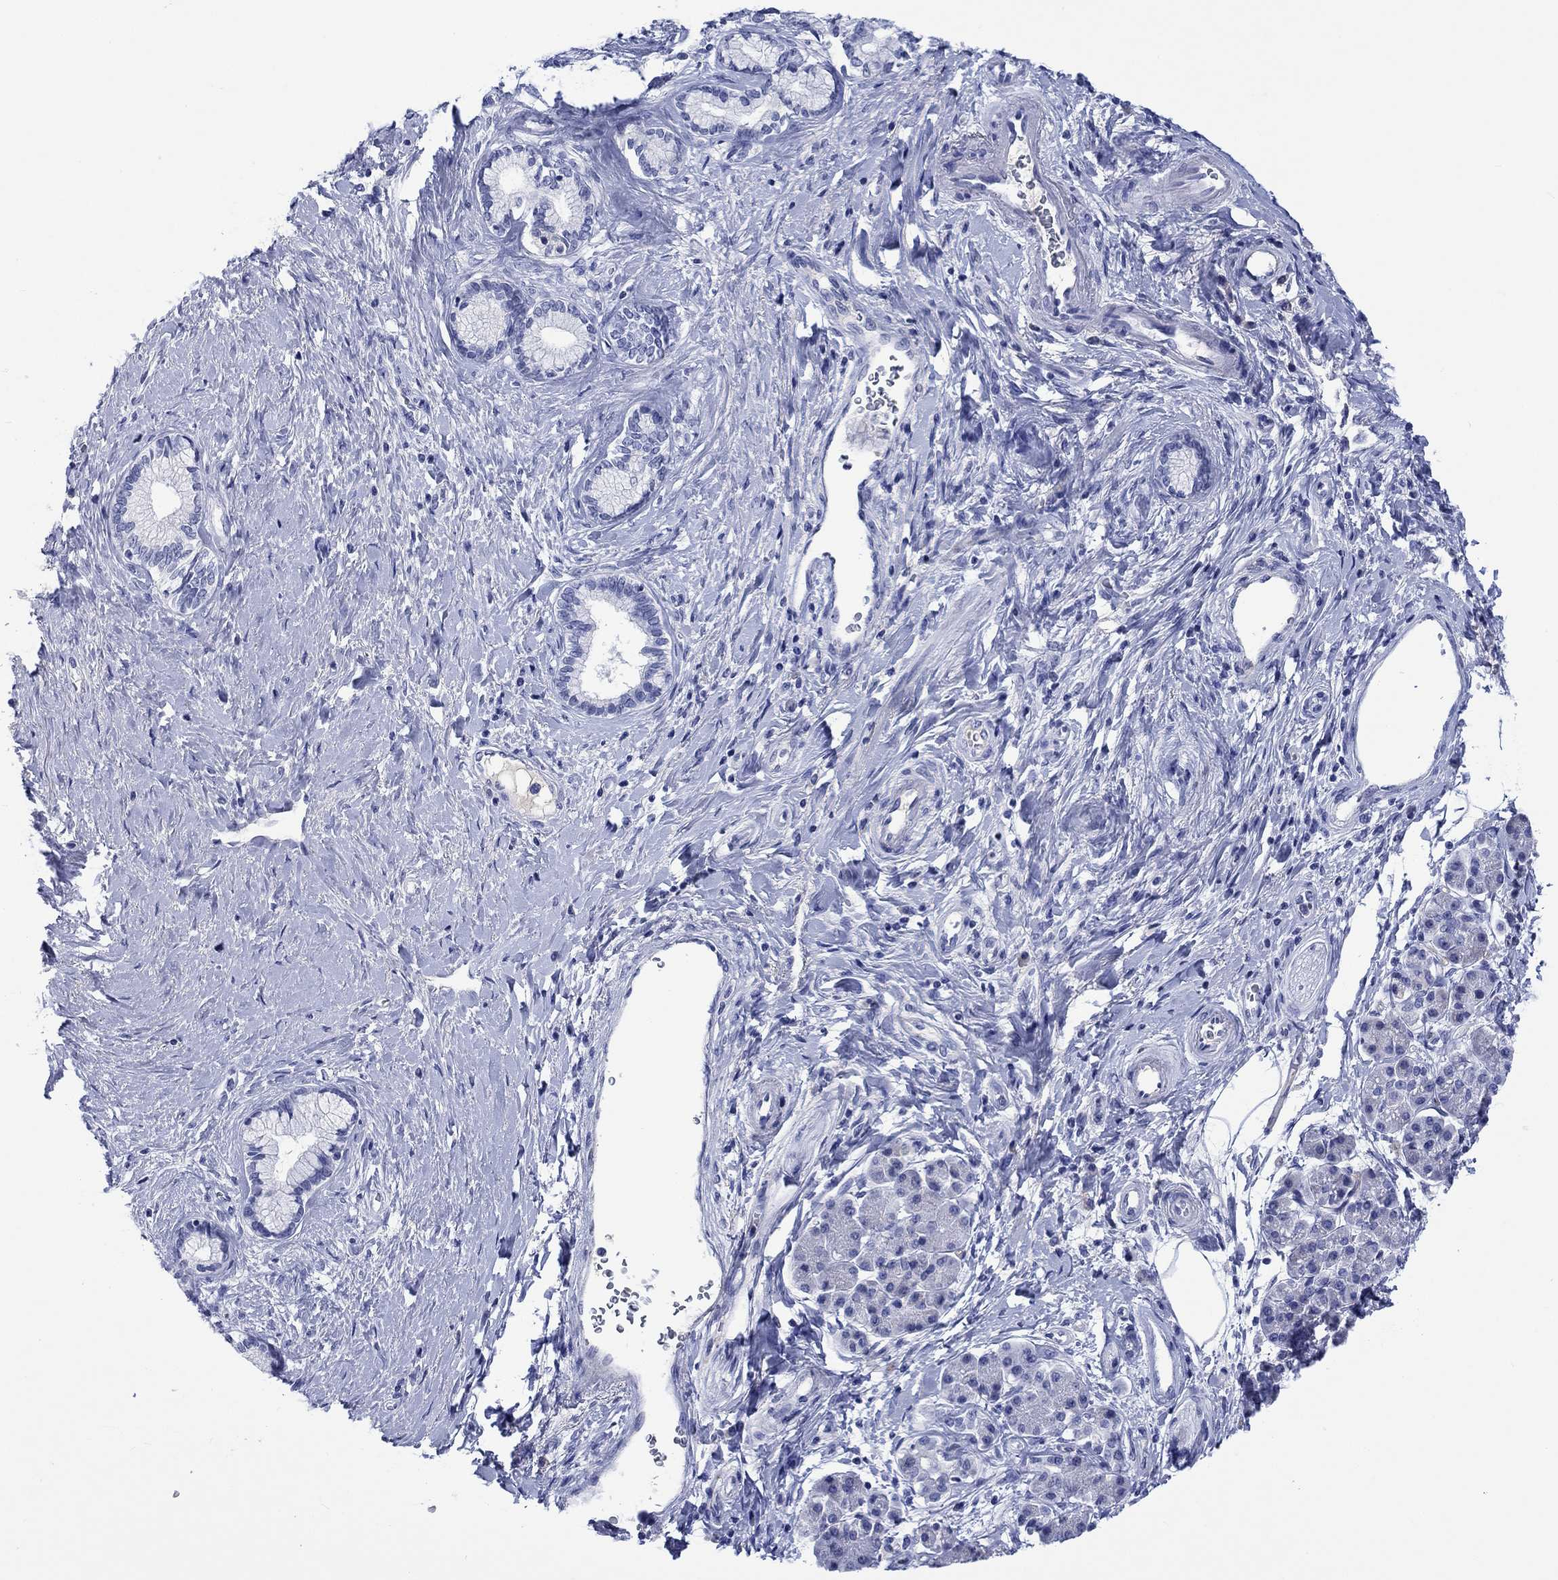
{"staining": {"intensity": "negative", "quantity": "none", "location": "none"}, "tissue": "pancreatic cancer", "cell_type": "Tumor cells", "image_type": "cancer", "snomed": [{"axis": "morphology", "description": "Adenocarcinoma, NOS"}, {"axis": "topography", "description": "Pancreas"}], "caption": "Tumor cells are negative for brown protein staining in pancreatic adenocarcinoma.", "gene": "CACNG3", "patient": {"sex": "female", "age": 73}}